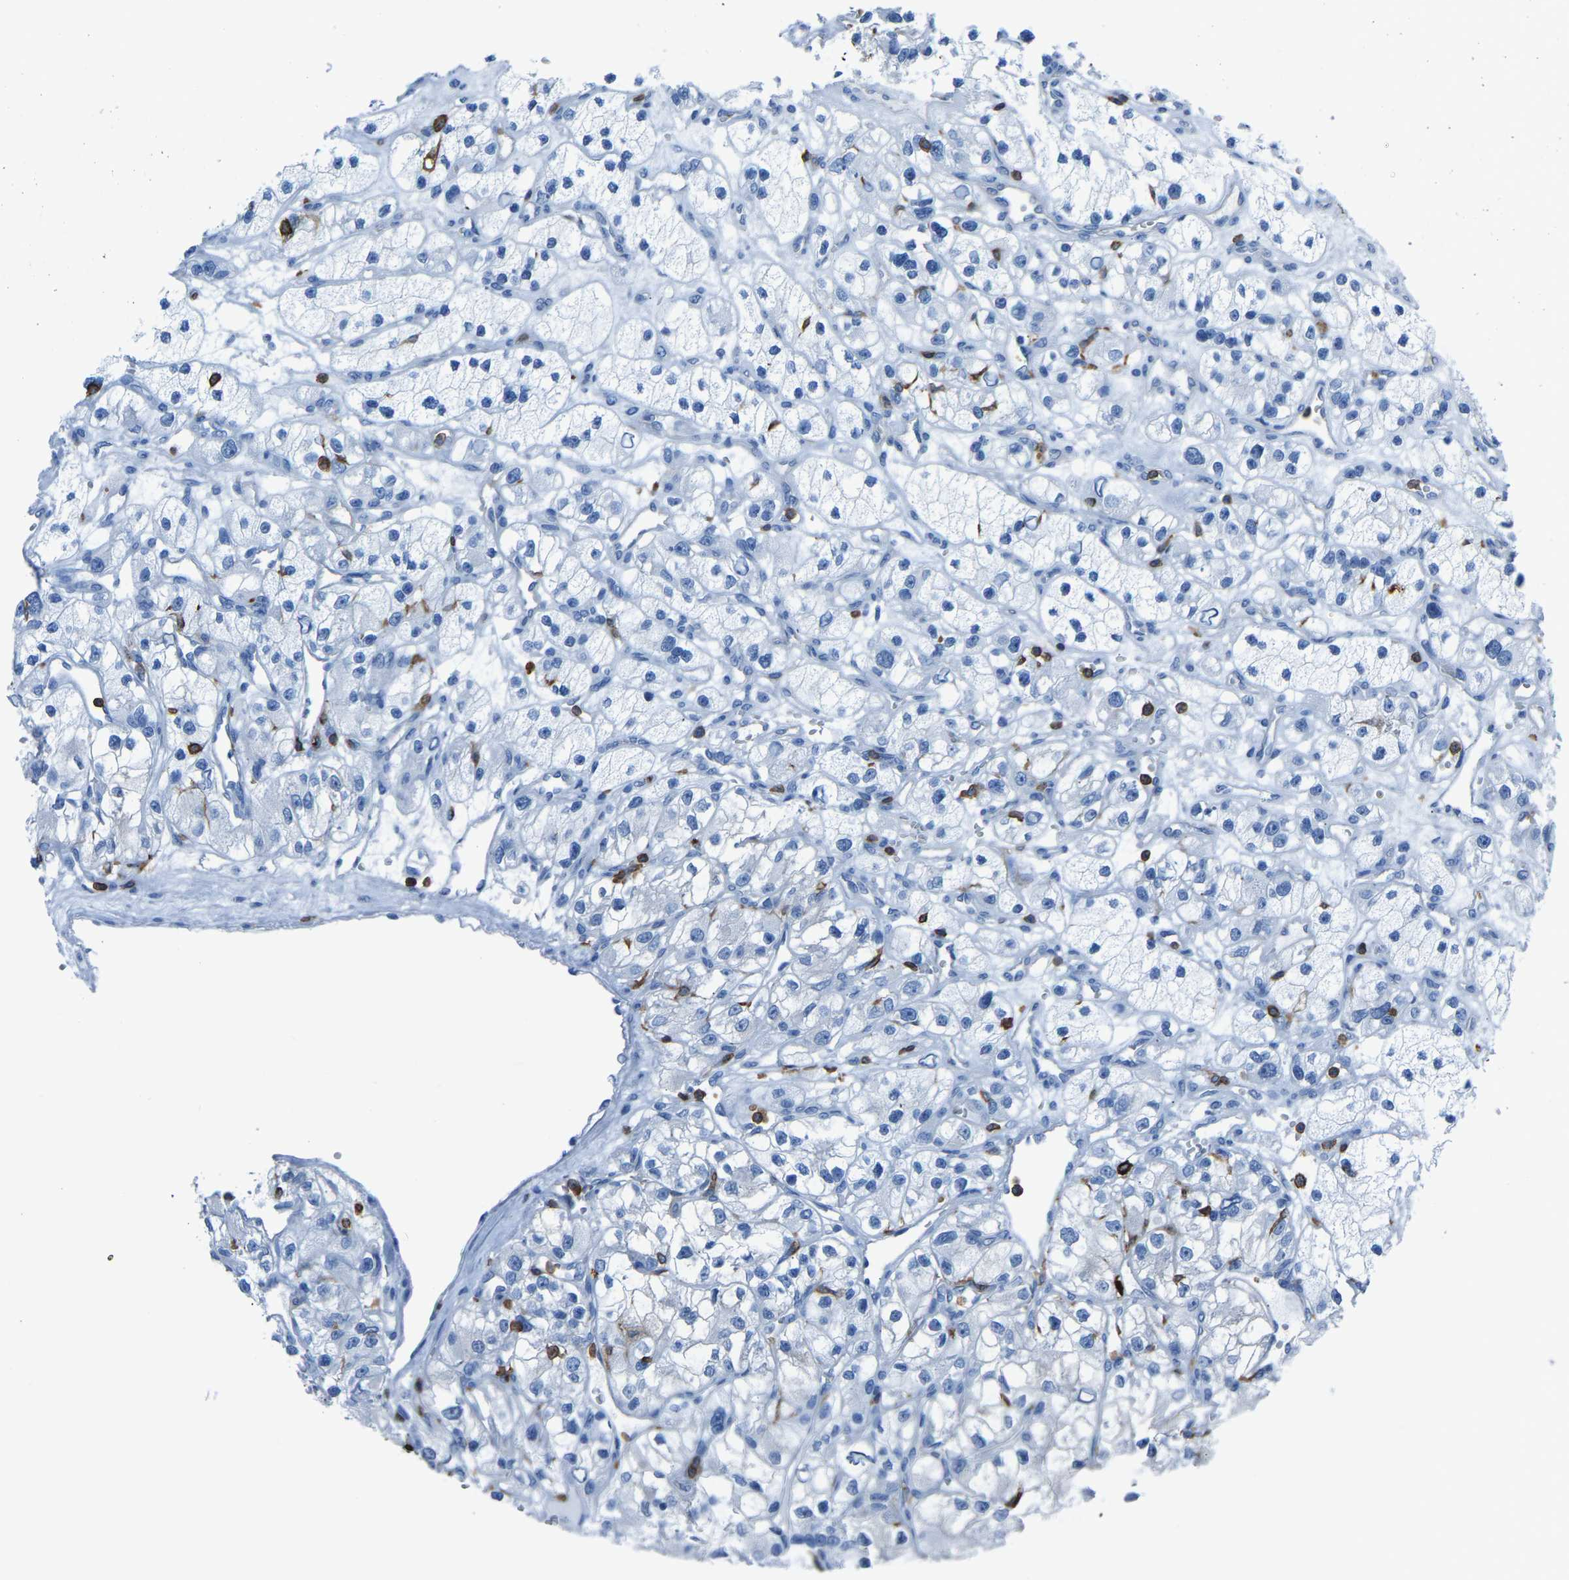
{"staining": {"intensity": "negative", "quantity": "none", "location": "none"}, "tissue": "renal cancer", "cell_type": "Tumor cells", "image_type": "cancer", "snomed": [{"axis": "morphology", "description": "Adenocarcinoma, NOS"}, {"axis": "topography", "description": "Kidney"}], "caption": "The micrograph reveals no significant expression in tumor cells of renal cancer (adenocarcinoma). (Stains: DAB (3,3'-diaminobenzidine) IHC with hematoxylin counter stain, Microscopy: brightfield microscopy at high magnification).", "gene": "LSP1", "patient": {"sex": "female", "age": 57}}